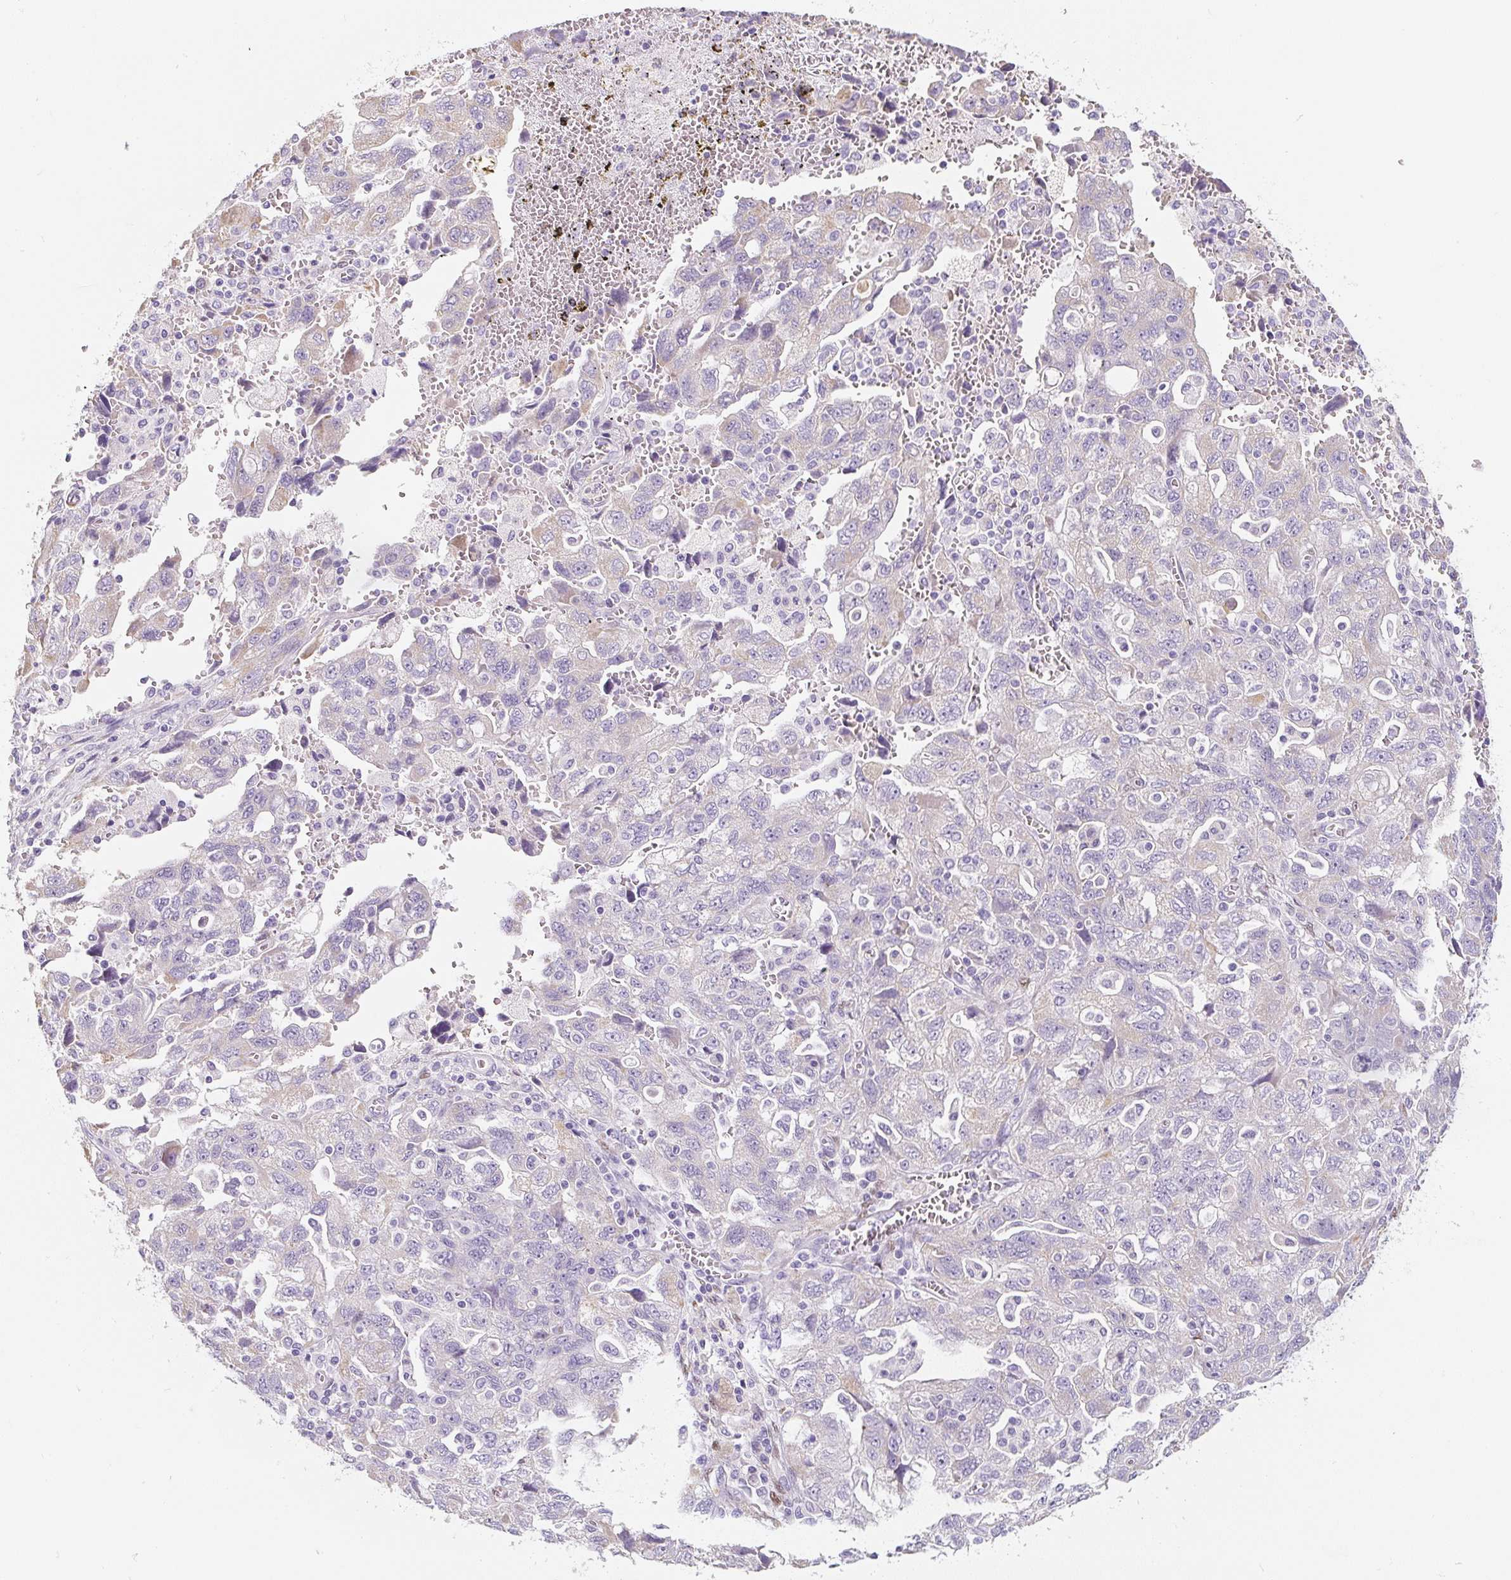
{"staining": {"intensity": "weak", "quantity": "<25%", "location": "cytoplasmic/membranous"}, "tissue": "ovarian cancer", "cell_type": "Tumor cells", "image_type": "cancer", "snomed": [{"axis": "morphology", "description": "Carcinoma, NOS"}, {"axis": "morphology", "description": "Cystadenocarcinoma, serous, NOS"}, {"axis": "topography", "description": "Ovary"}], "caption": "A photomicrograph of human ovarian carcinoma is negative for staining in tumor cells. (Brightfield microscopy of DAB (3,3'-diaminobenzidine) immunohistochemistry (IHC) at high magnification).", "gene": "PWWP3B", "patient": {"sex": "female", "age": 69}}